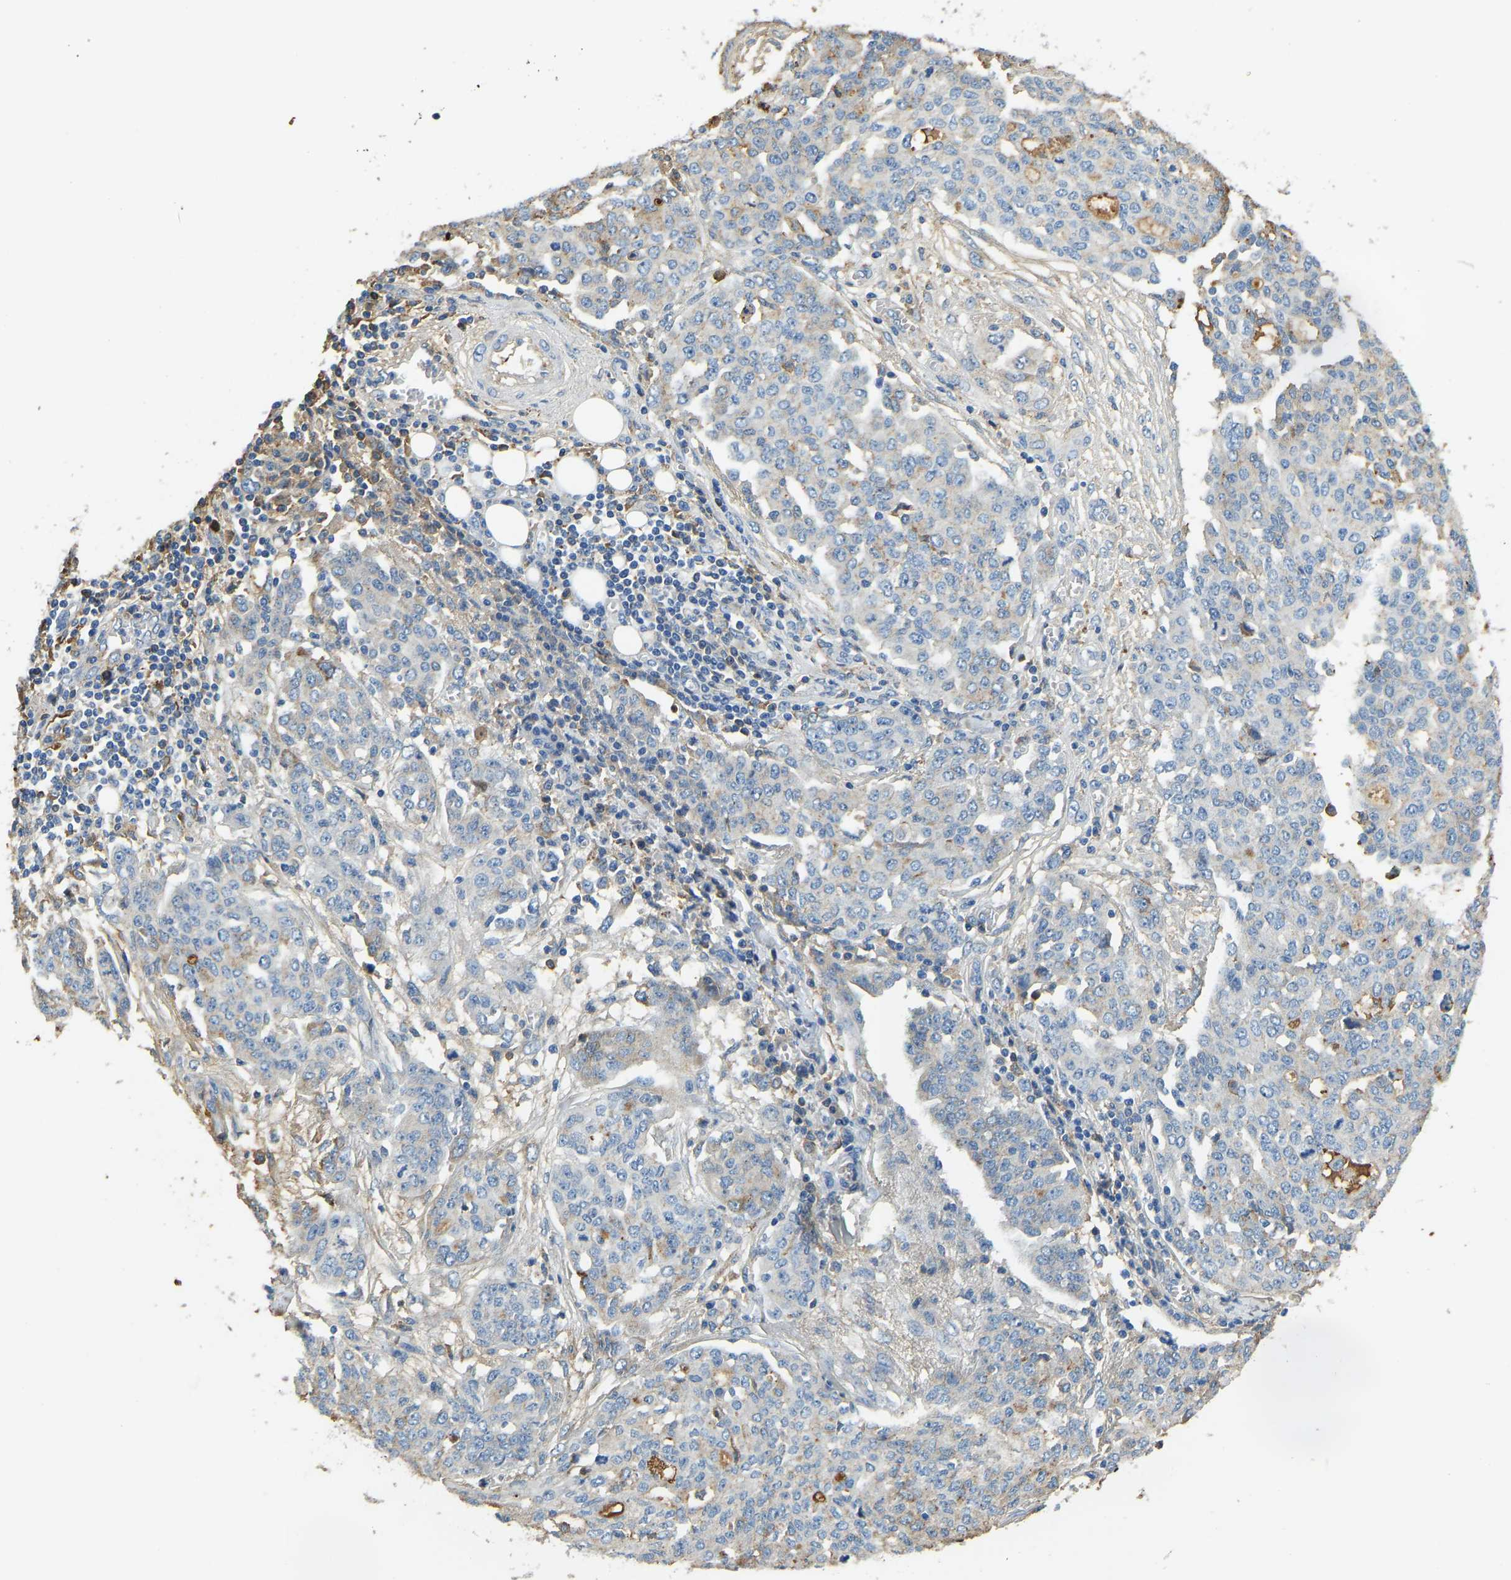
{"staining": {"intensity": "negative", "quantity": "none", "location": "none"}, "tissue": "ovarian cancer", "cell_type": "Tumor cells", "image_type": "cancer", "snomed": [{"axis": "morphology", "description": "Cystadenocarcinoma, serous, NOS"}, {"axis": "topography", "description": "Soft tissue"}, {"axis": "topography", "description": "Ovary"}], "caption": "This photomicrograph is of ovarian serous cystadenocarcinoma stained with immunohistochemistry (IHC) to label a protein in brown with the nuclei are counter-stained blue. There is no staining in tumor cells.", "gene": "THBS4", "patient": {"sex": "female", "age": 57}}